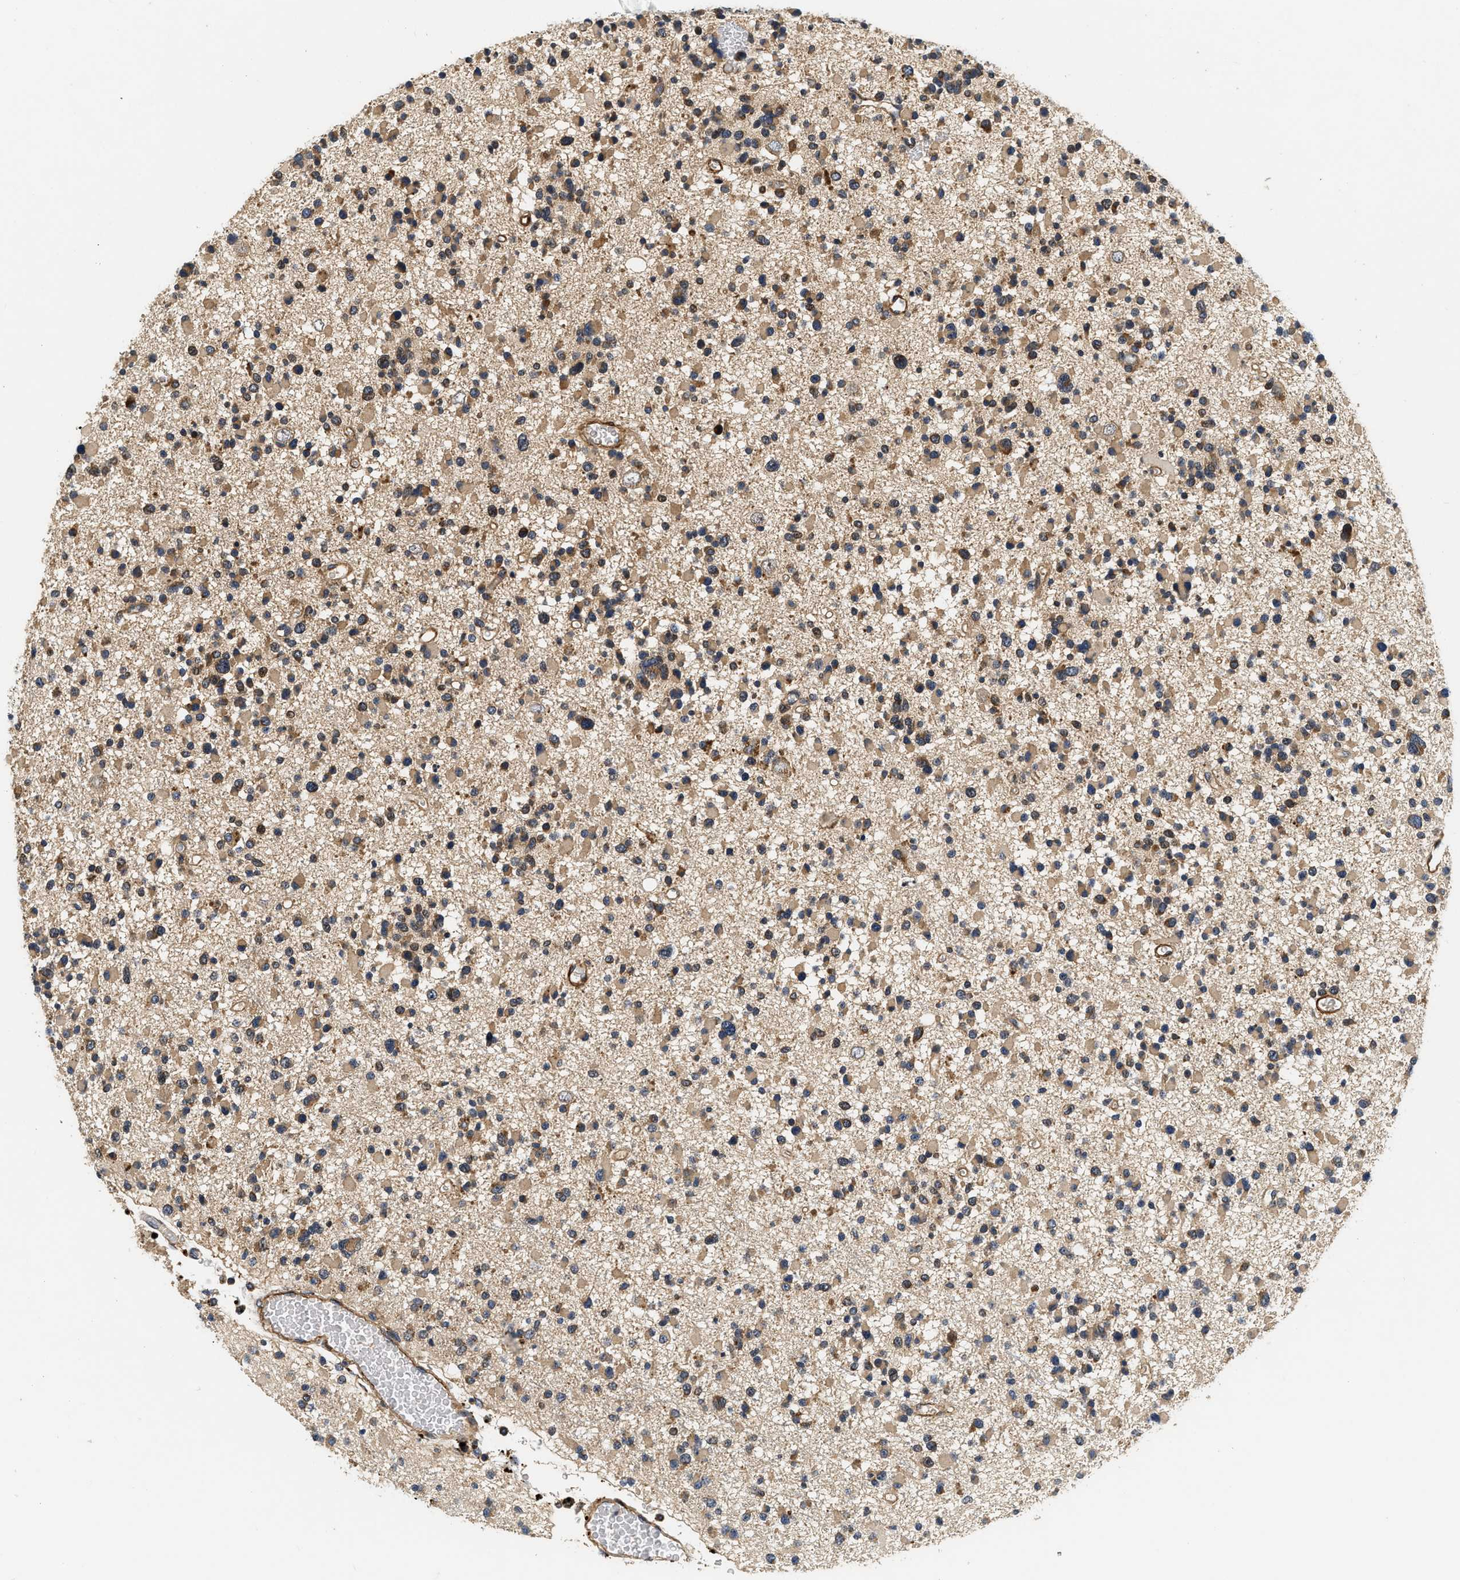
{"staining": {"intensity": "moderate", "quantity": ">75%", "location": "cytoplasmic/membranous"}, "tissue": "glioma", "cell_type": "Tumor cells", "image_type": "cancer", "snomed": [{"axis": "morphology", "description": "Glioma, malignant, Low grade"}, {"axis": "topography", "description": "Brain"}], "caption": "IHC micrograph of neoplastic tissue: glioma stained using IHC demonstrates medium levels of moderate protein expression localized specifically in the cytoplasmic/membranous of tumor cells, appearing as a cytoplasmic/membranous brown color.", "gene": "NME6", "patient": {"sex": "female", "age": 22}}